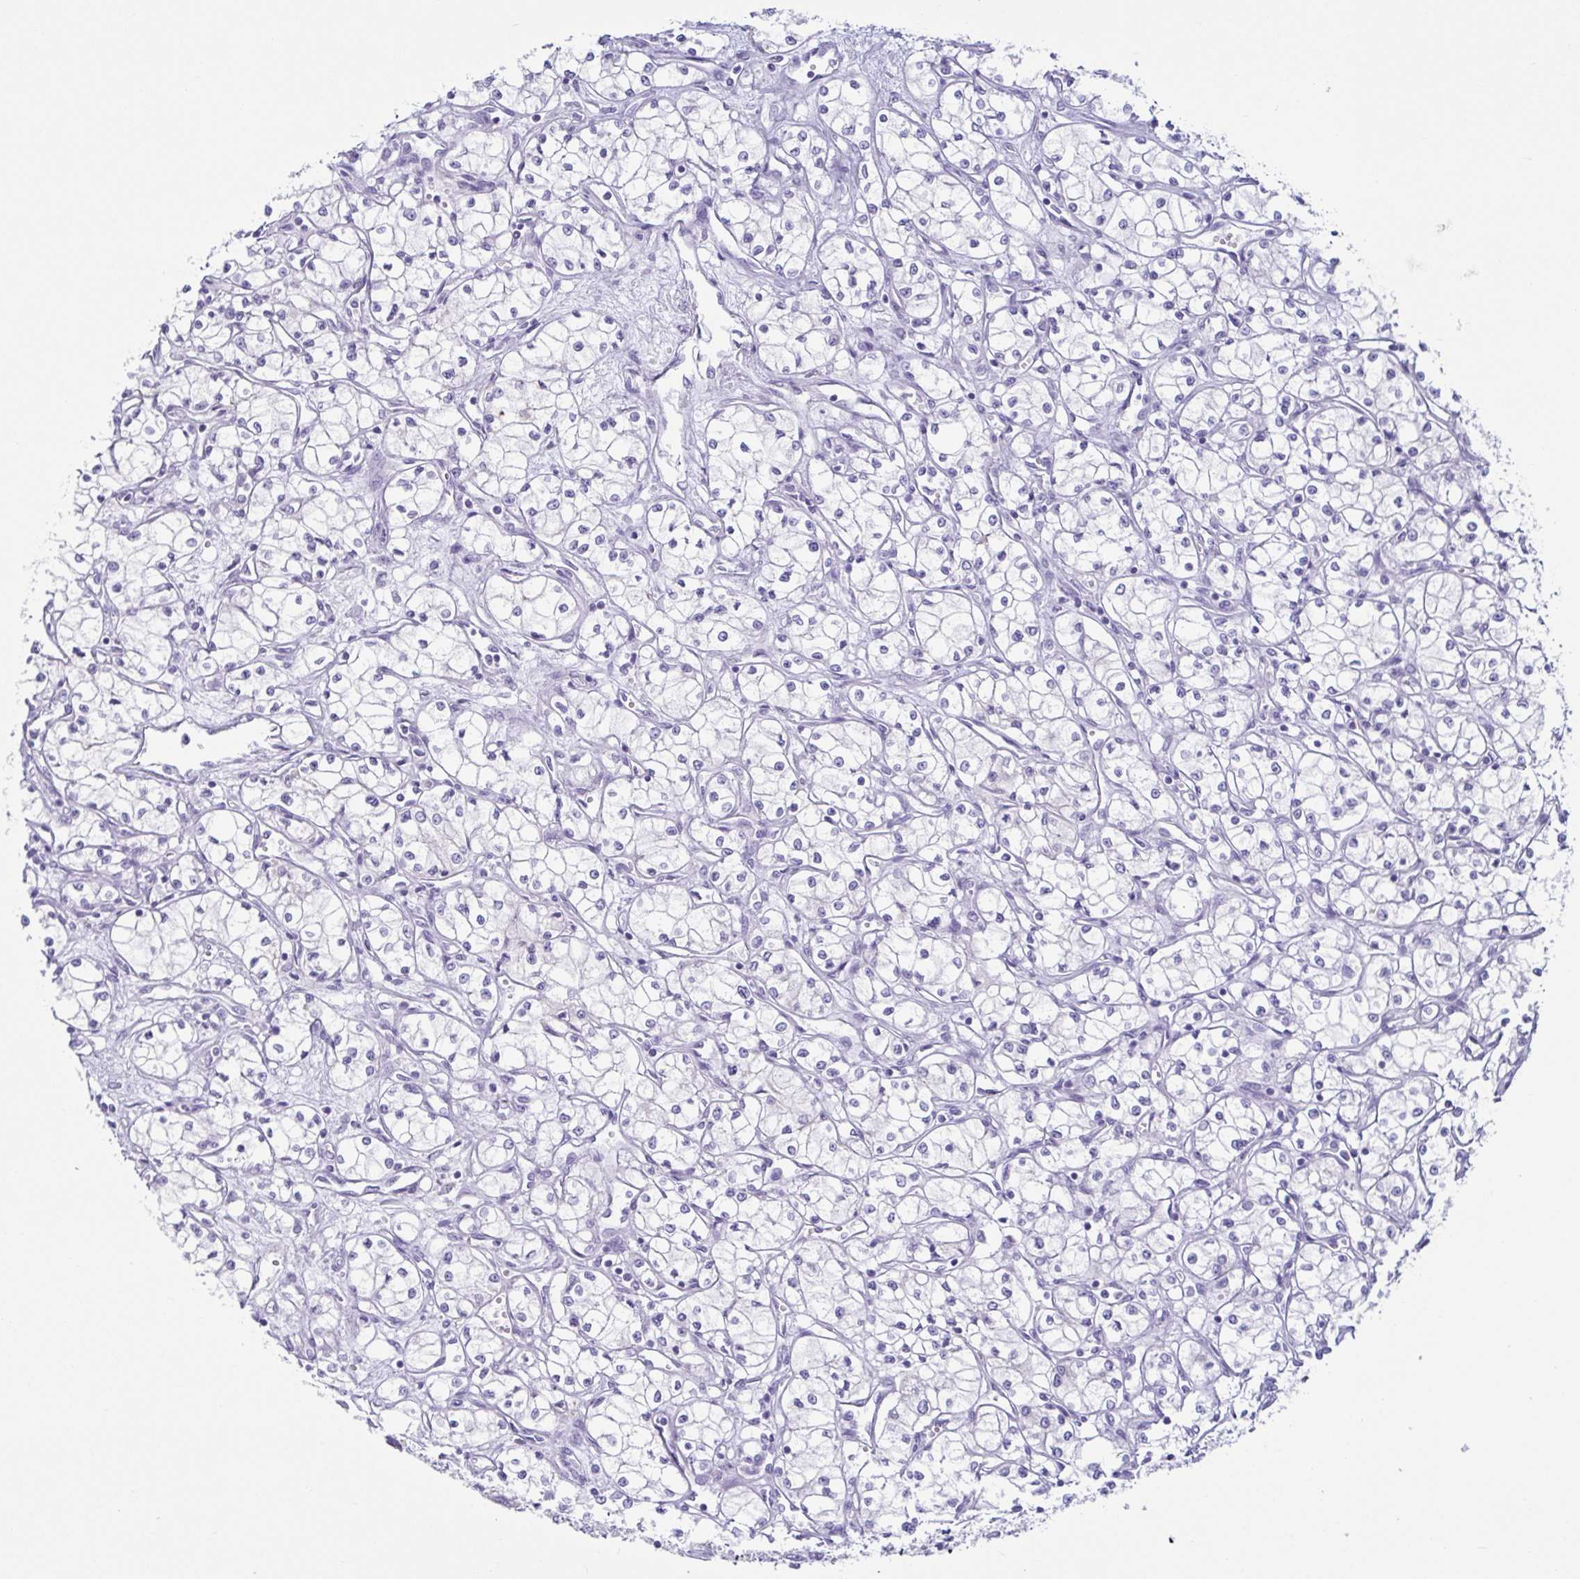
{"staining": {"intensity": "negative", "quantity": "none", "location": "none"}, "tissue": "renal cancer", "cell_type": "Tumor cells", "image_type": "cancer", "snomed": [{"axis": "morphology", "description": "Normal tissue, NOS"}, {"axis": "morphology", "description": "Adenocarcinoma, NOS"}, {"axis": "topography", "description": "Kidney"}], "caption": "There is no significant staining in tumor cells of adenocarcinoma (renal).", "gene": "TNNI2", "patient": {"sex": "male", "age": 59}}